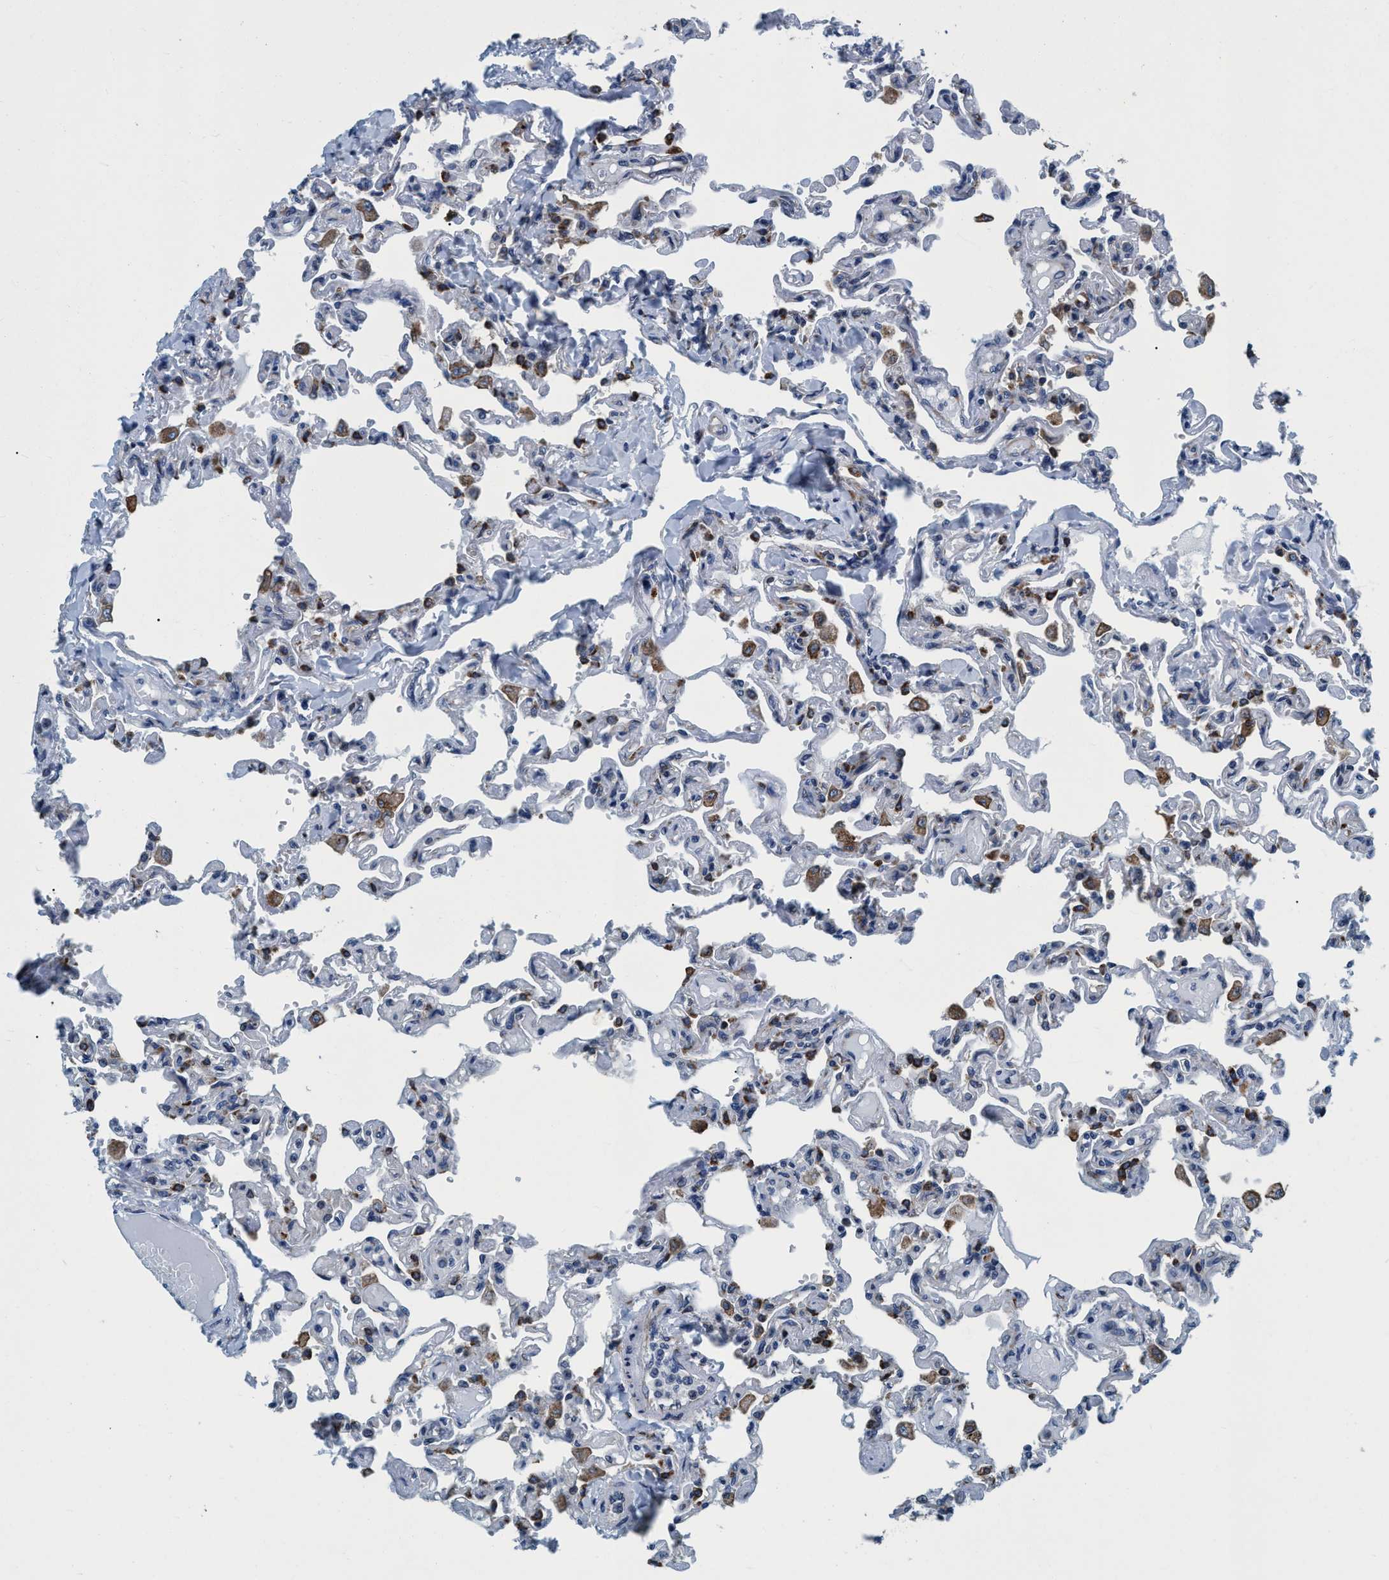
{"staining": {"intensity": "weak", "quantity": "<25%", "location": "cytoplasmic/membranous"}, "tissue": "lung", "cell_type": "Alveolar cells", "image_type": "normal", "snomed": [{"axis": "morphology", "description": "Normal tissue, NOS"}, {"axis": "topography", "description": "Lung"}], "caption": "High power microscopy histopathology image of an IHC histopathology image of unremarkable lung, revealing no significant positivity in alveolar cells. (DAB IHC visualized using brightfield microscopy, high magnification).", "gene": "ARMC9", "patient": {"sex": "male", "age": 21}}